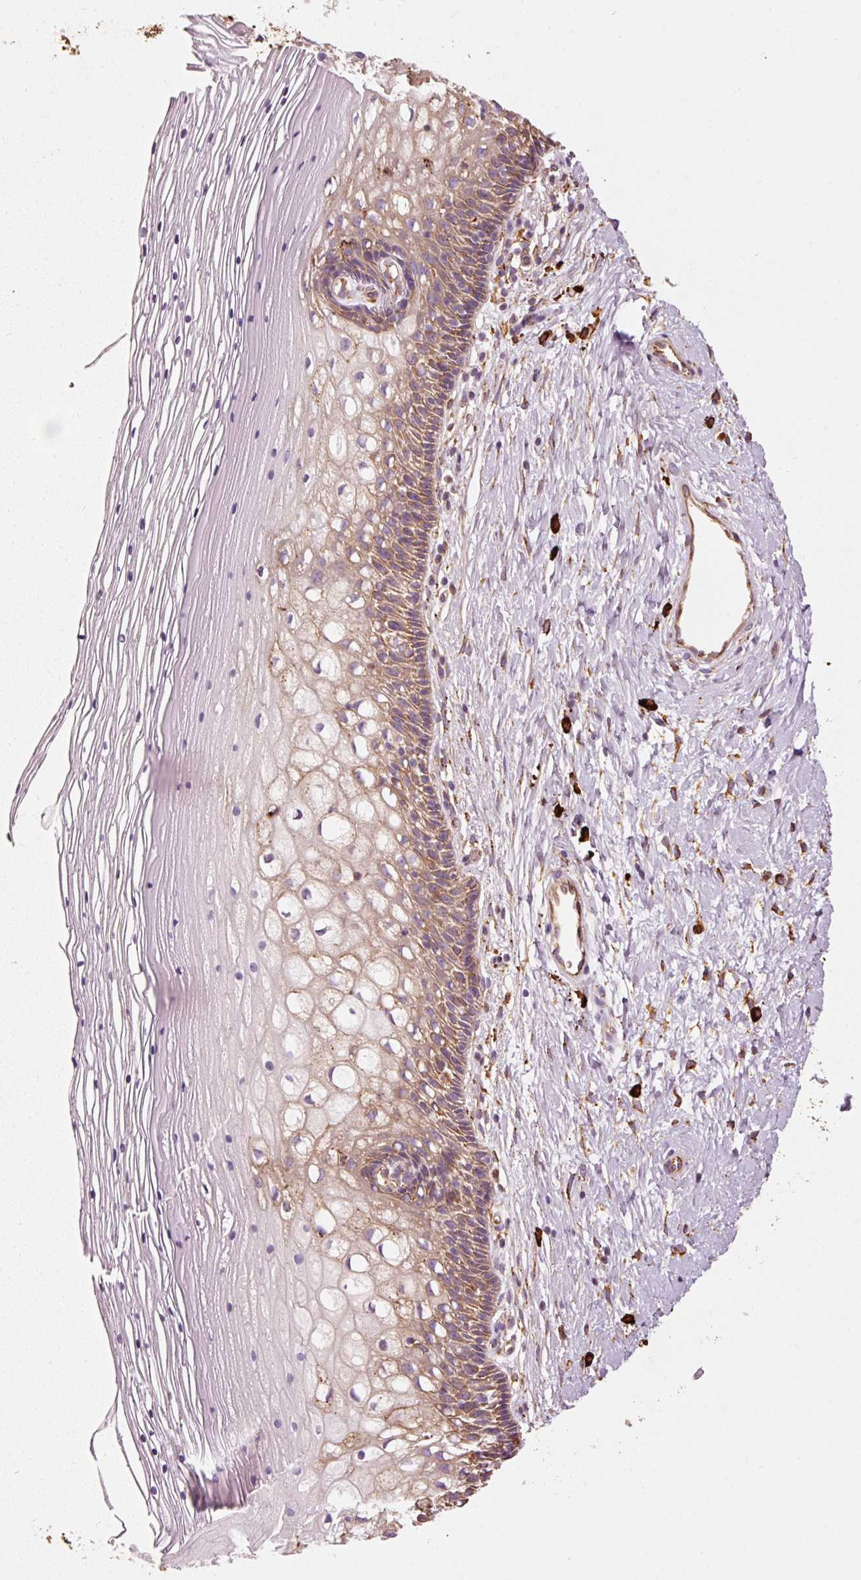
{"staining": {"intensity": "strong", "quantity": ">75%", "location": "cytoplasmic/membranous"}, "tissue": "cervix", "cell_type": "Glandular cells", "image_type": "normal", "snomed": [{"axis": "morphology", "description": "Normal tissue, NOS"}, {"axis": "topography", "description": "Cervix"}], "caption": "Approximately >75% of glandular cells in unremarkable human cervix exhibit strong cytoplasmic/membranous protein positivity as visualized by brown immunohistochemical staining.", "gene": "ENSG00000256500", "patient": {"sex": "female", "age": 36}}